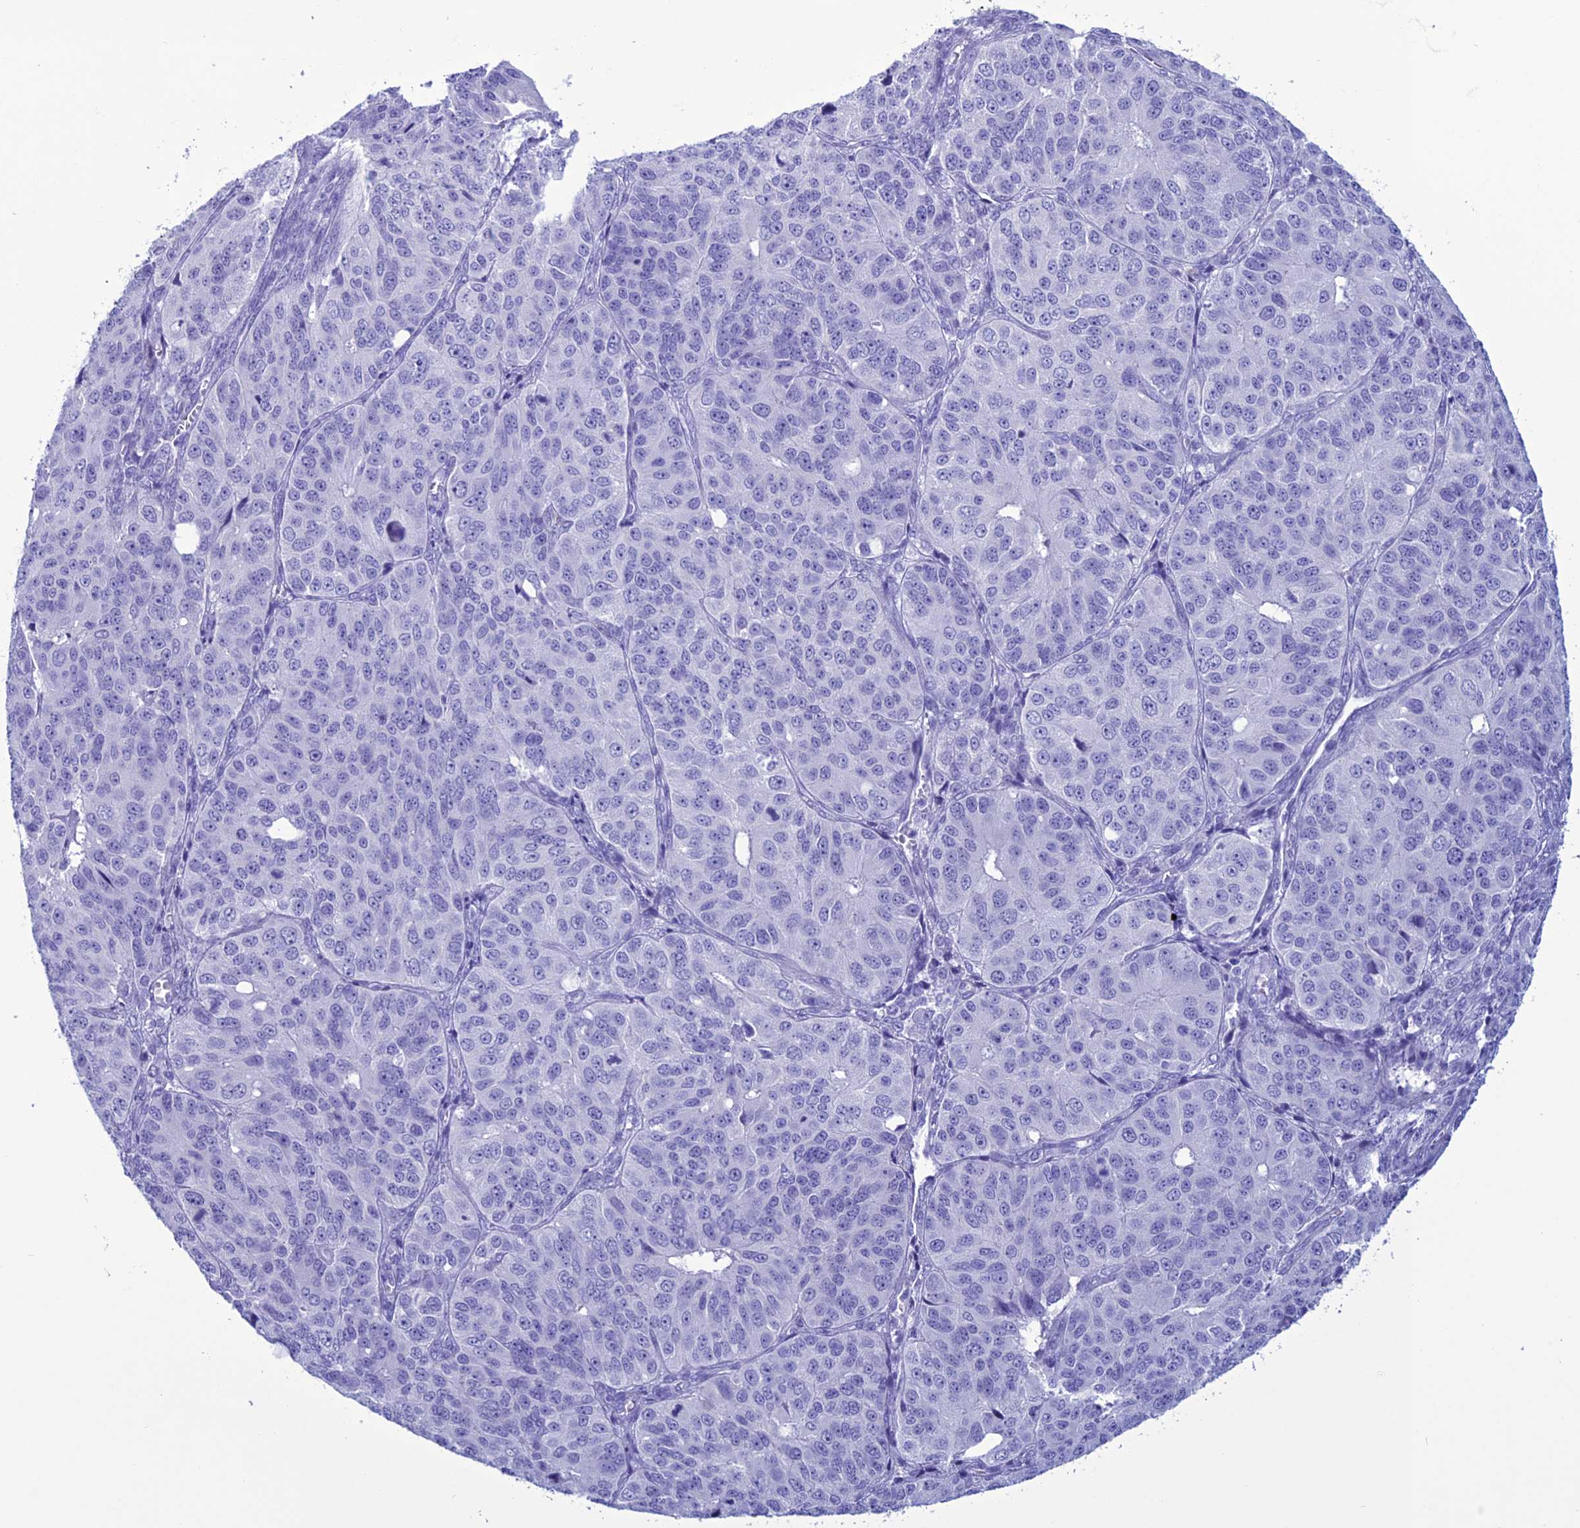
{"staining": {"intensity": "negative", "quantity": "none", "location": "none"}, "tissue": "ovarian cancer", "cell_type": "Tumor cells", "image_type": "cancer", "snomed": [{"axis": "morphology", "description": "Carcinoma, endometroid"}, {"axis": "topography", "description": "Ovary"}], "caption": "An image of ovarian cancer stained for a protein shows no brown staining in tumor cells.", "gene": "MZB1", "patient": {"sex": "female", "age": 51}}